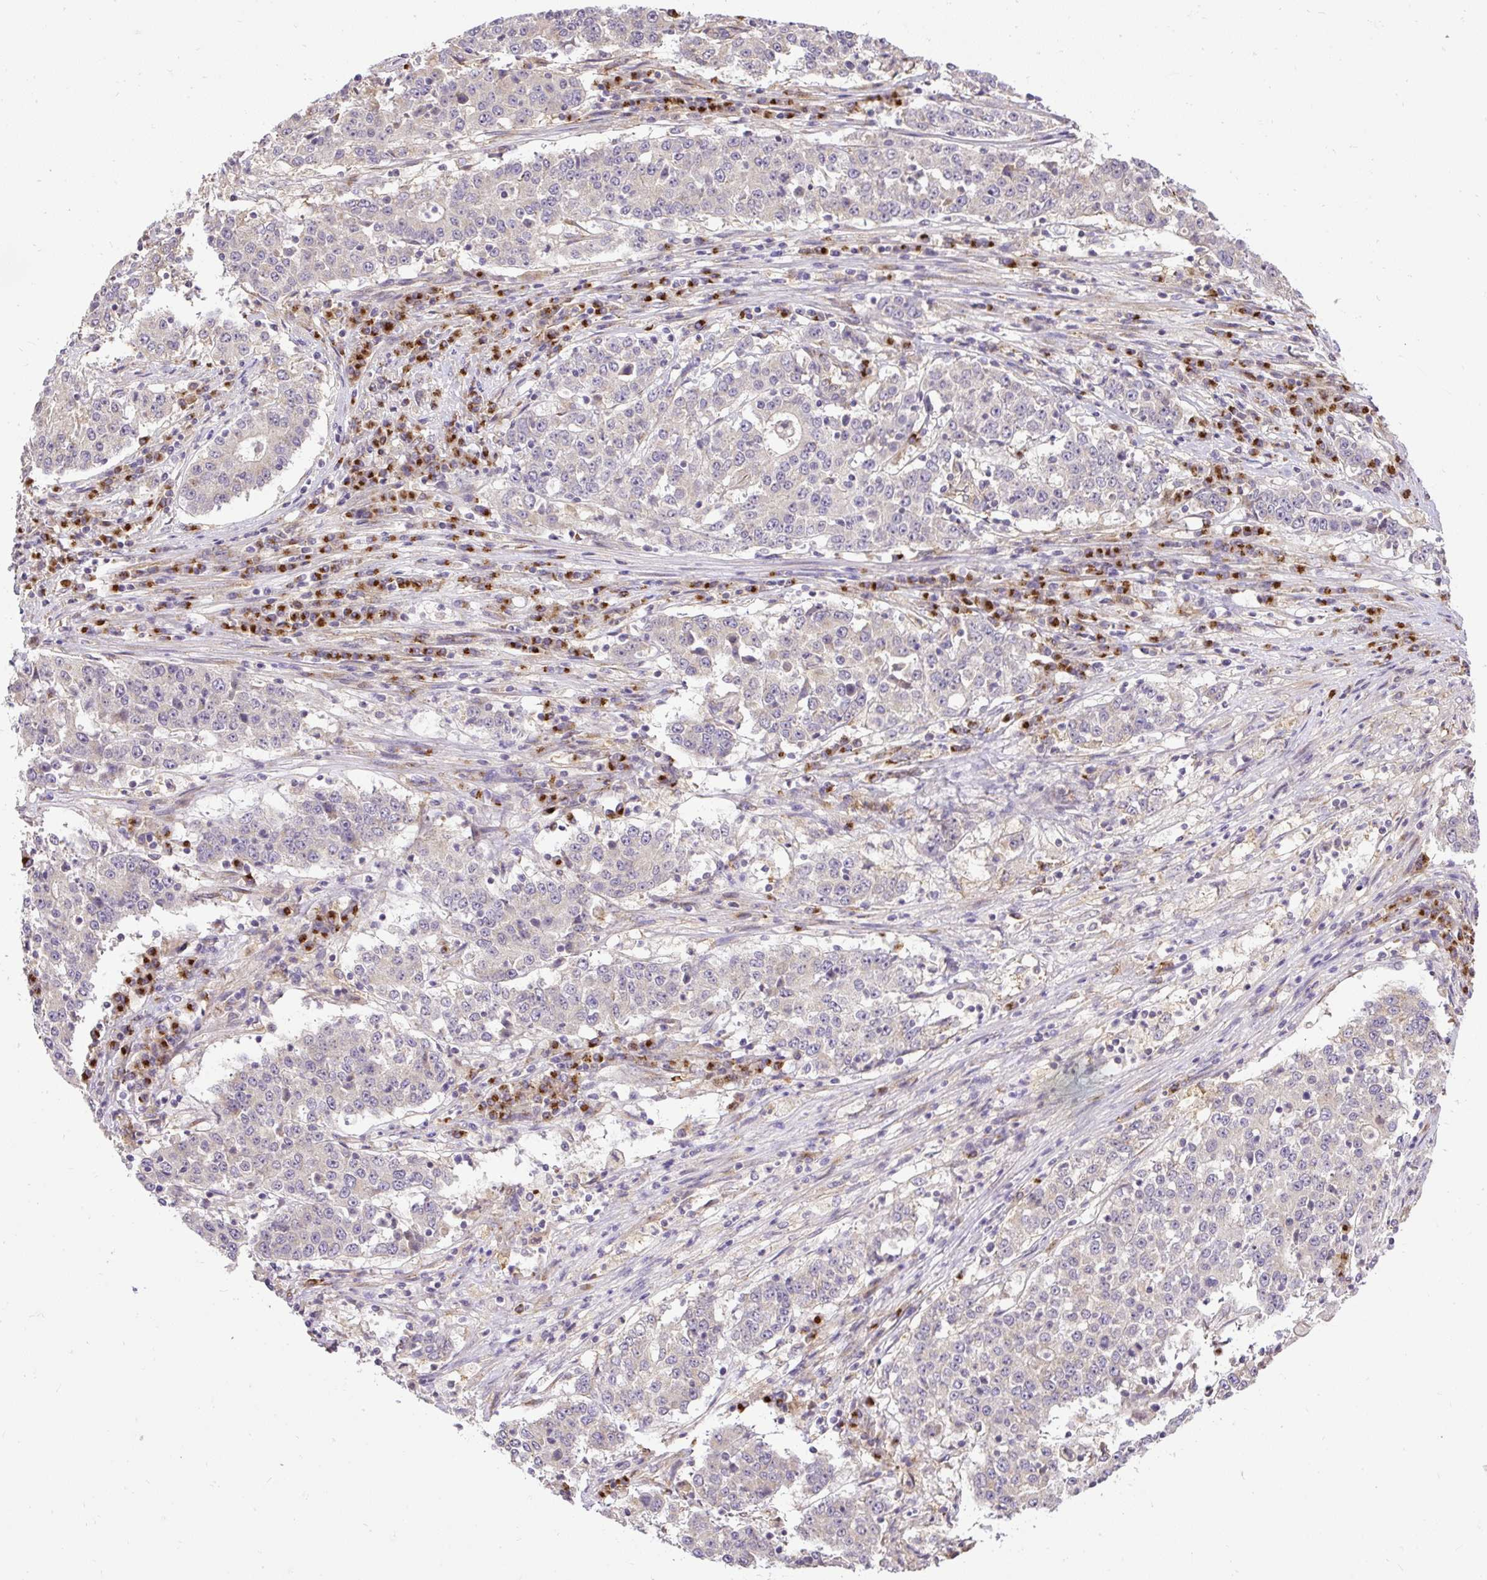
{"staining": {"intensity": "moderate", "quantity": "<25%", "location": "cytoplasmic/membranous"}, "tissue": "stomach cancer", "cell_type": "Tumor cells", "image_type": "cancer", "snomed": [{"axis": "morphology", "description": "Adenocarcinoma, NOS"}, {"axis": "topography", "description": "Stomach"}], "caption": "DAB immunohistochemical staining of human stomach cancer (adenocarcinoma) demonstrates moderate cytoplasmic/membranous protein staining in approximately <25% of tumor cells.", "gene": "SMC4", "patient": {"sex": "male", "age": 59}}